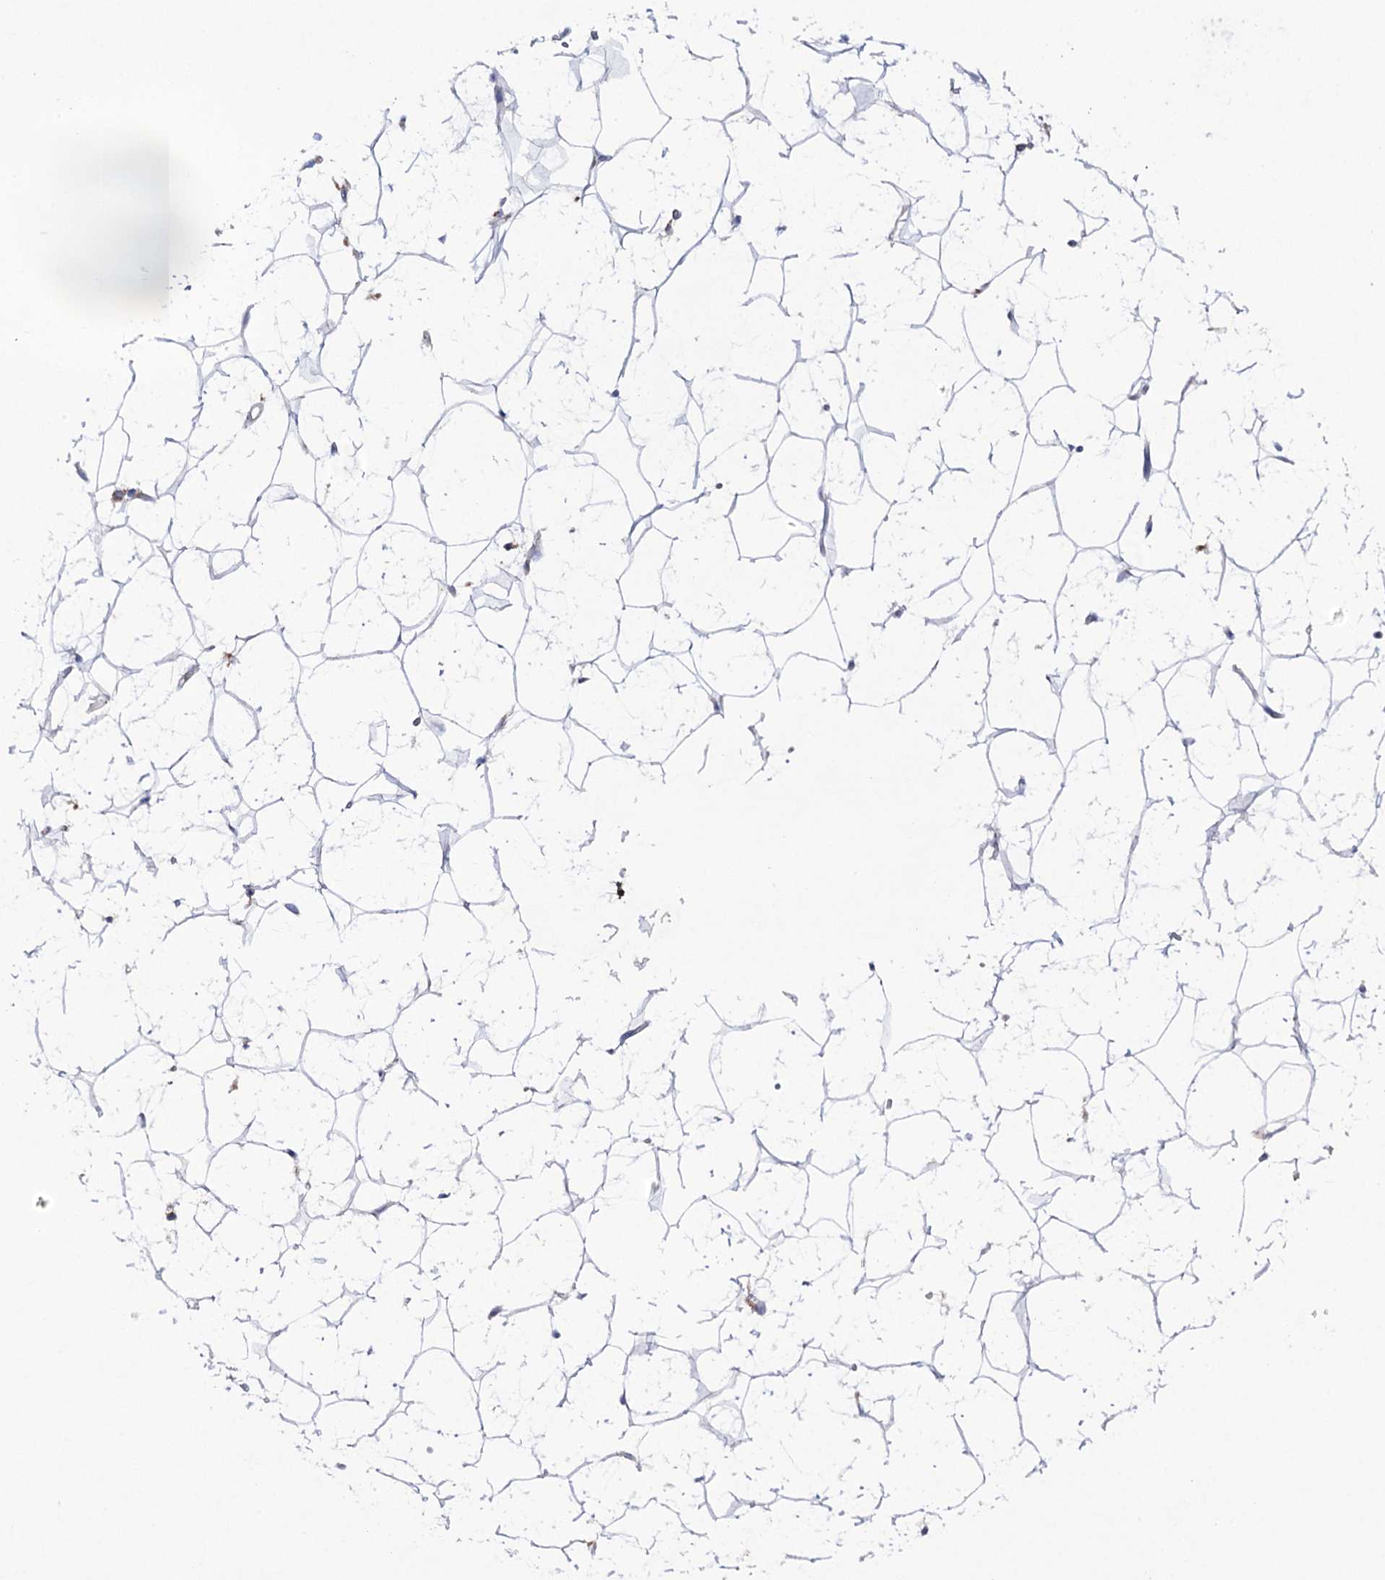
{"staining": {"intensity": "negative", "quantity": "none", "location": "none"}, "tissue": "adipose tissue", "cell_type": "Adipocytes", "image_type": "normal", "snomed": [{"axis": "morphology", "description": "Normal tissue, NOS"}, {"axis": "topography", "description": "Breast"}], "caption": "This is an immunohistochemistry histopathology image of benign adipose tissue. There is no expression in adipocytes.", "gene": "NAGLU", "patient": {"sex": "female", "age": 26}}